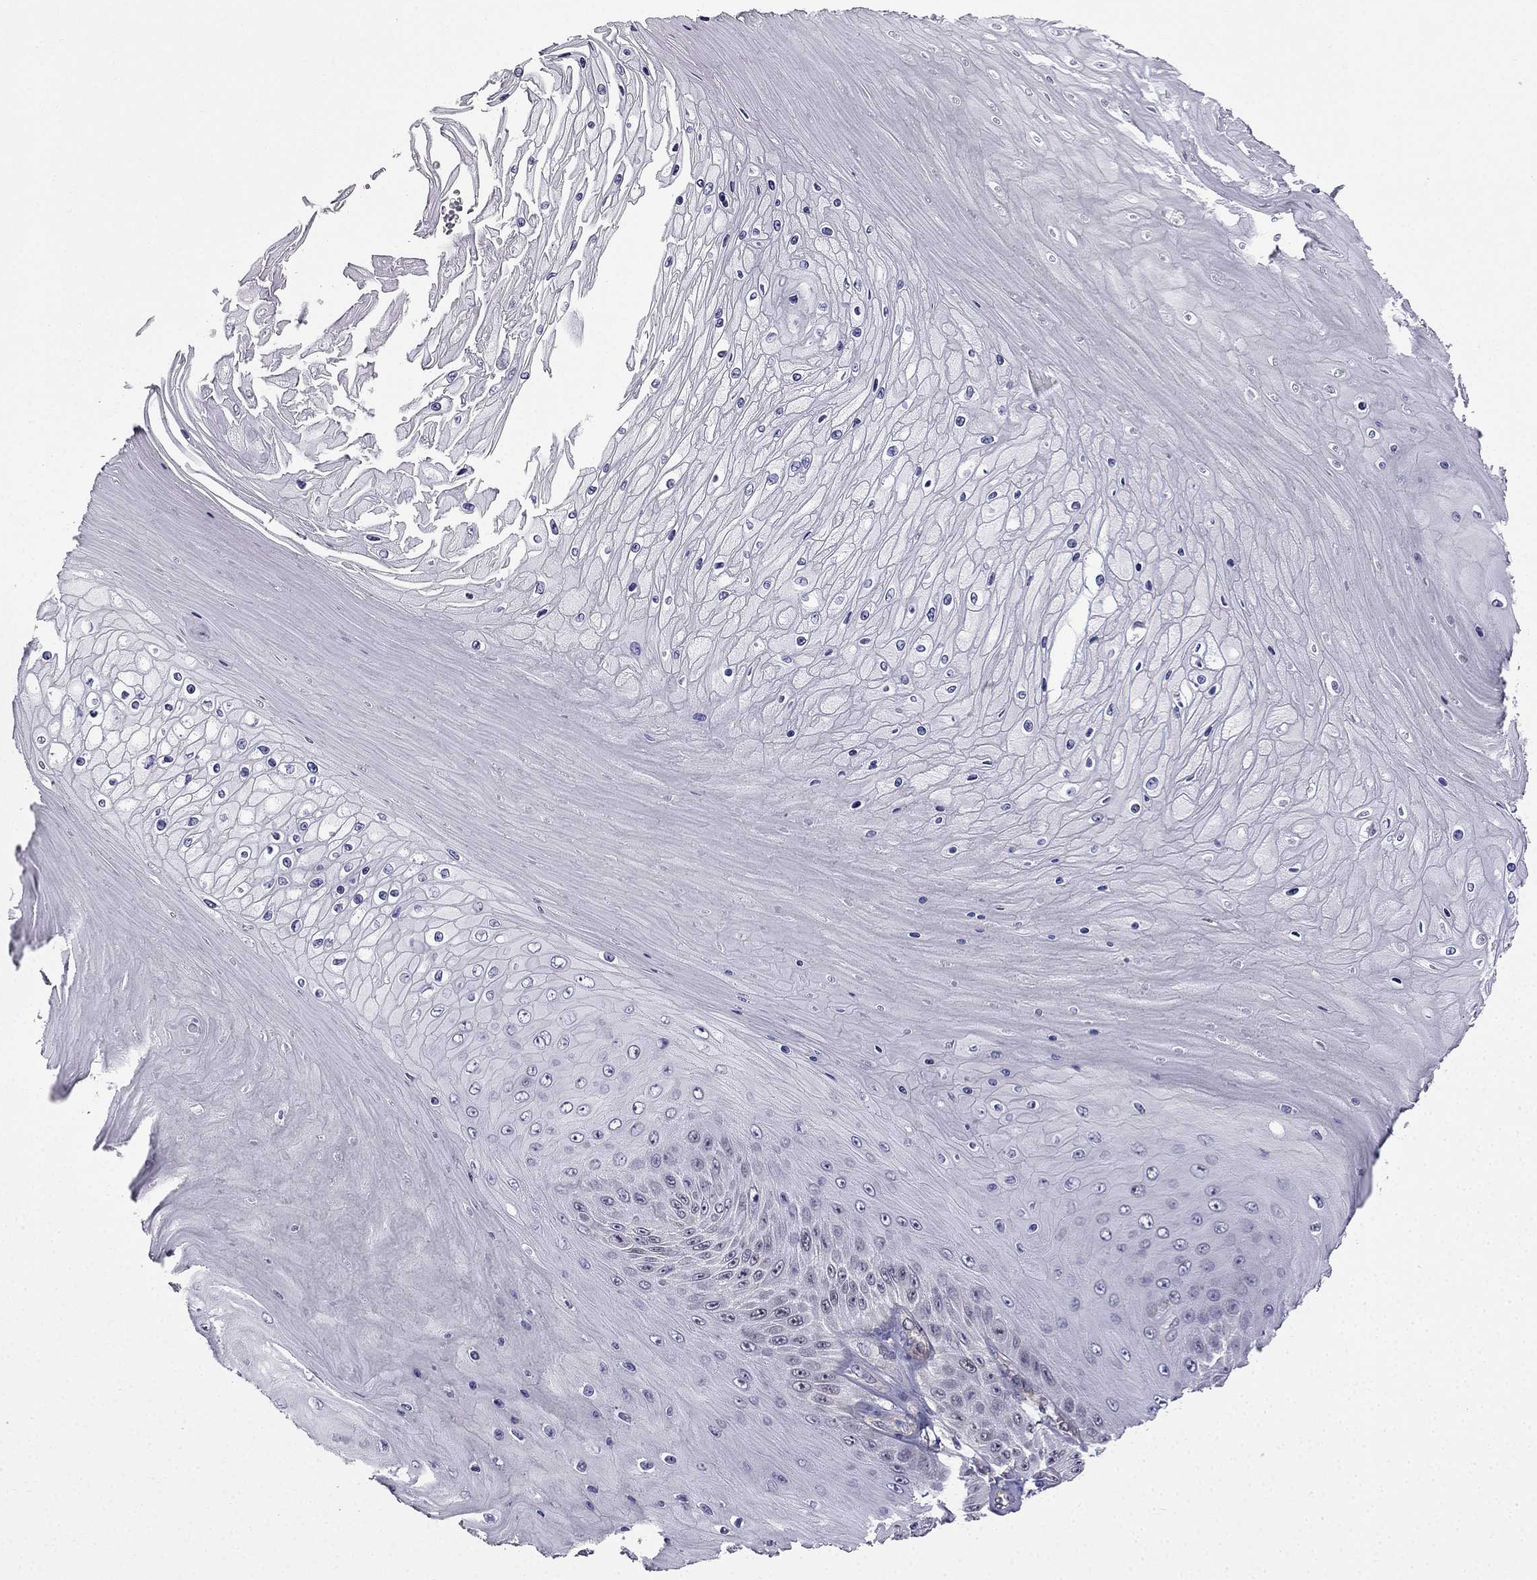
{"staining": {"intensity": "negative", "quantity": "none", "location": "none"}, "tissue": "skin cancer", "cell_type": "Tumor cells", "image_type": "cancer", "snomed": [{"axis": "morphology", "description": "Squamous cell carcinoma, NOS"}, {"axis": "topography", "description": "Skin"}], "caption": "Tumor cells show no significant expression in skin cancer.", "gene": "SLC6A2", "patient": {"sex": "male", "age": 62}}